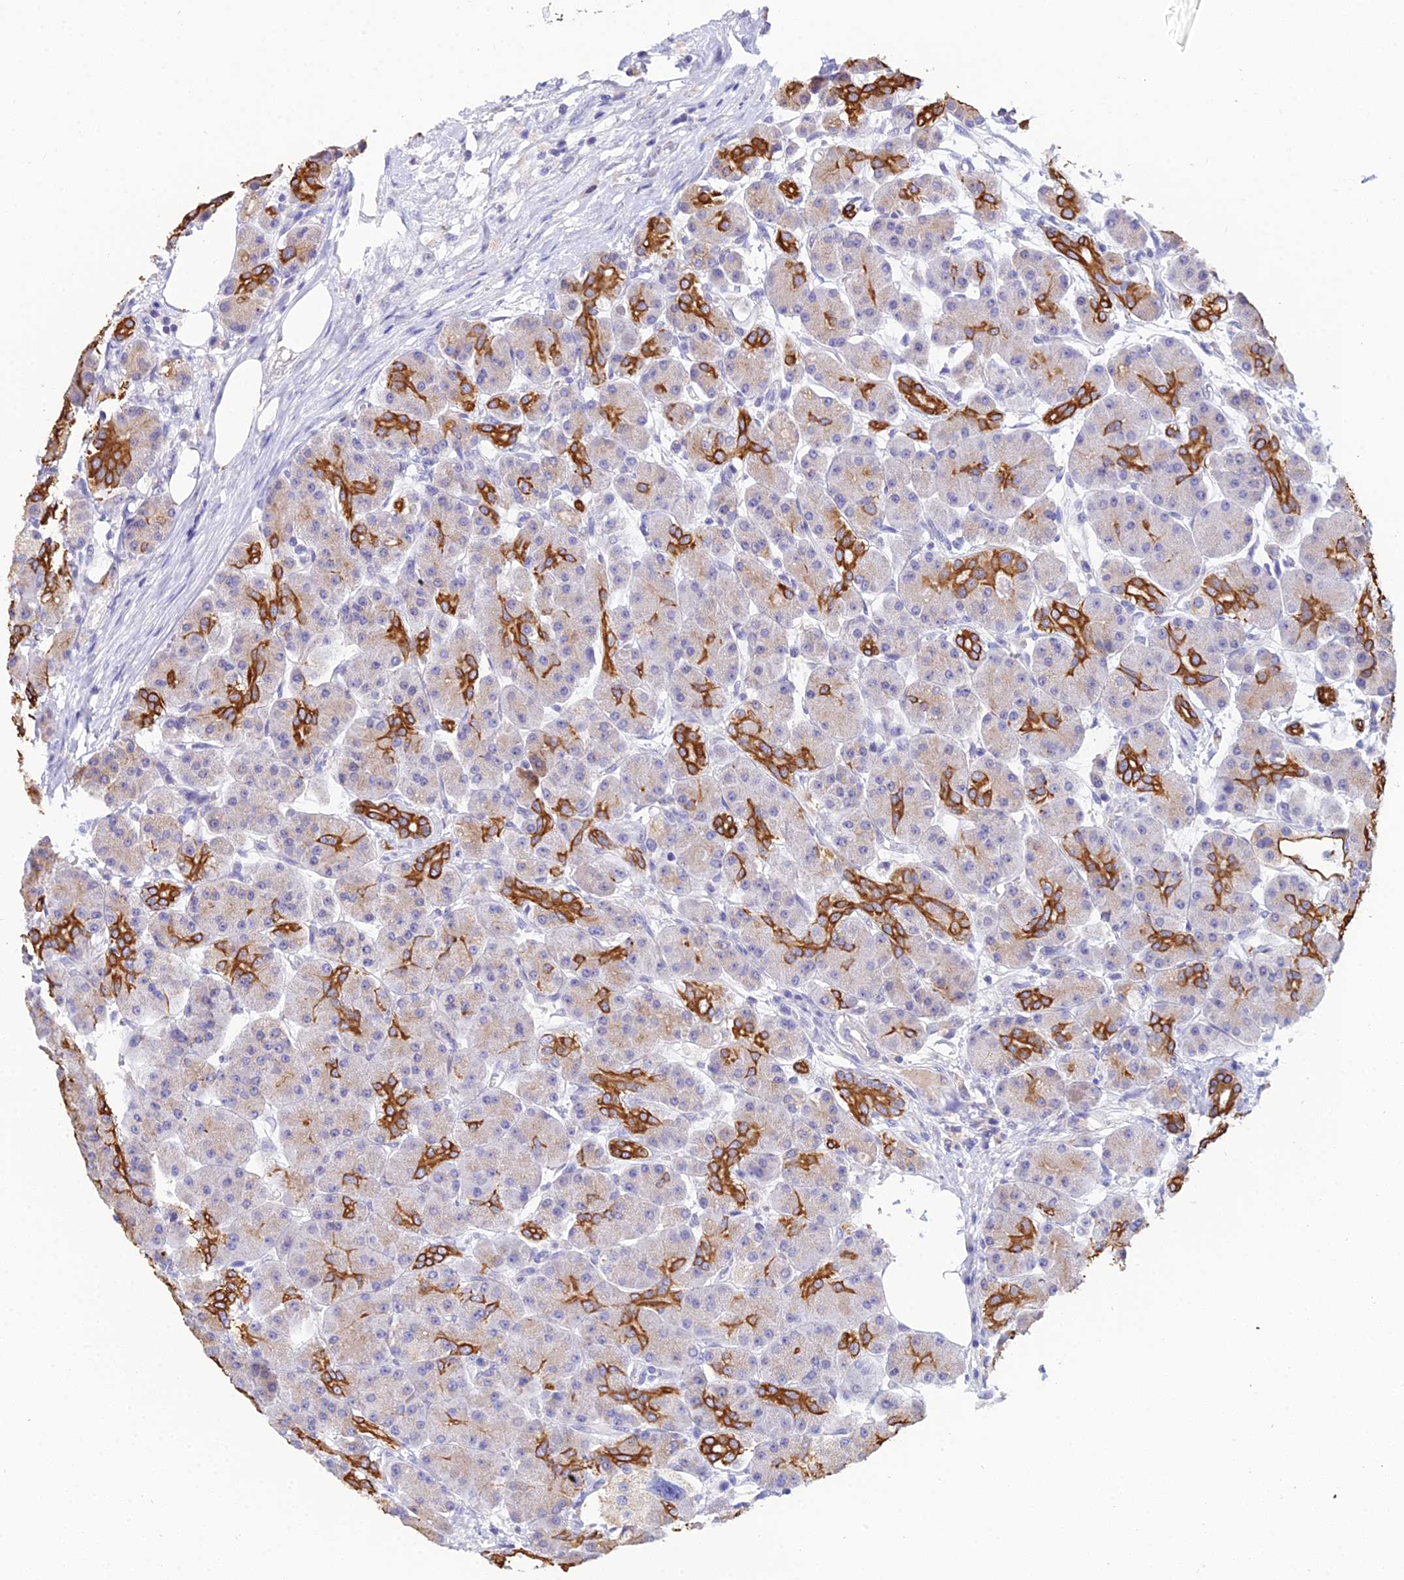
{"staining": {"intensity": "strong", "quantity": "25%-75%", "location": "cytoplasmic/membranous"}, "tissue": "pancreas", "cell_type": "Exocrine glandular cells", "image_type": "normal", "snomed": [{"axis": "morphology", "description": "Normal tissue, NOS"}, {"axis": "topography", "description": "Pancreas"}], "caption": "Immunohistochemistry (IHC) micrograph of unremarkable pancreas: human pancreas stained using immunohistochemistry displays high levels of strong protein expression localized specifically in the cytoplasmic/membranous of exocrine glandular cells, appearing as a cytoplasmic/membranous brown color.", "gene": "ZXDA", "patient": {"sex": "male", "age": 63}}